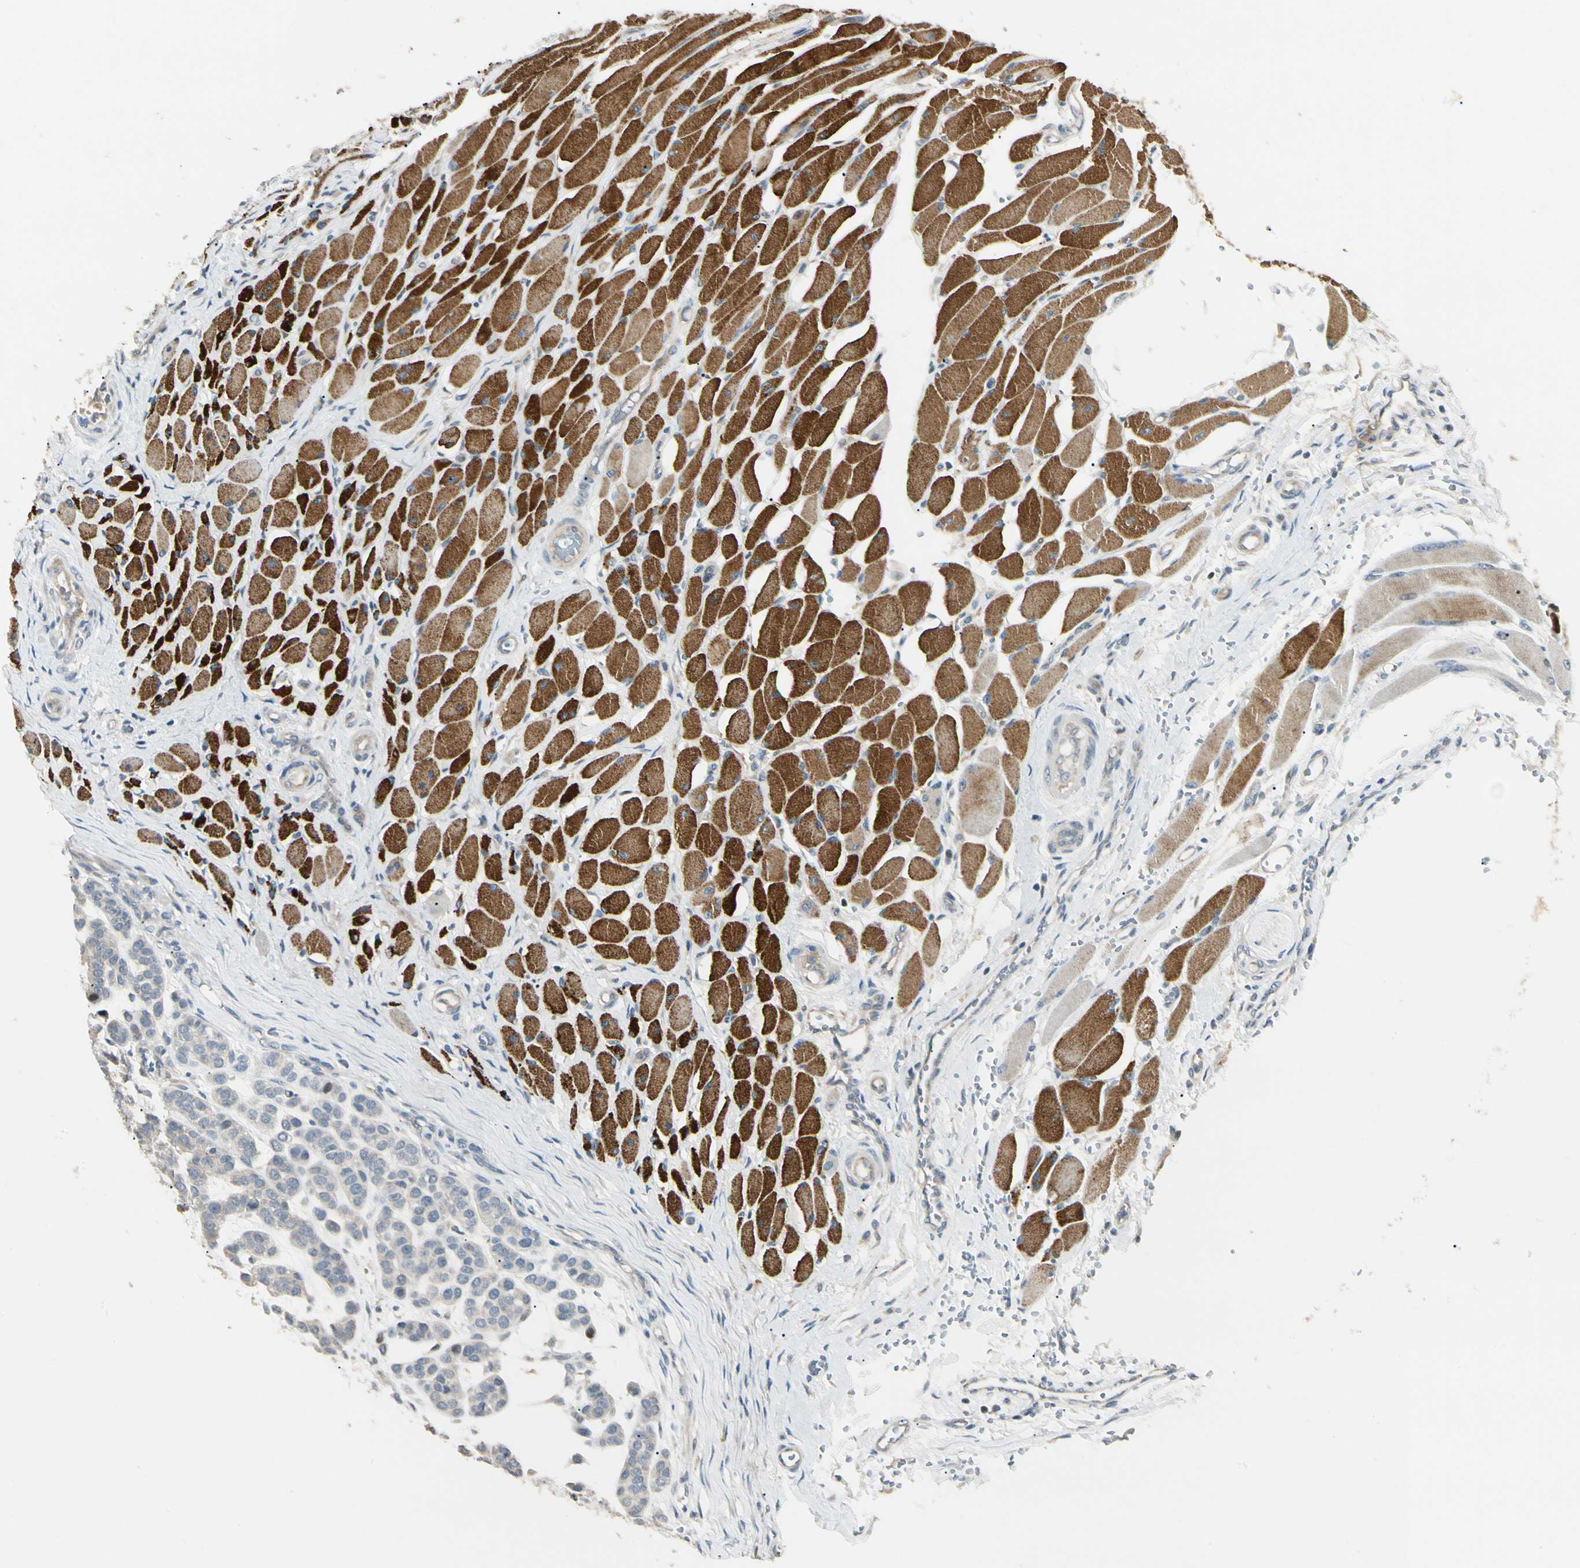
{"staining": {"intensity": "weak", "quantity": "<25%", "location": "cytoplasmic/membranous"}, "tissue": "head and neck cancer", "cell_type": "Tumor cells", "image_type": "cancer", "snomed": [{"axis": "morphology", "description": "Adenocarcinoma, NOS"}, {"axis": "morphology", "description": "Adenoma, NOS"}, {"axis": "topography", "description": "Head-Neck"}], "caption": "Head and neck adenoma stained for a protein using IHC demonstrates no expression tumor cells.", "gene": "P3H2", "patient": {"sex": "female", "age": 55}}